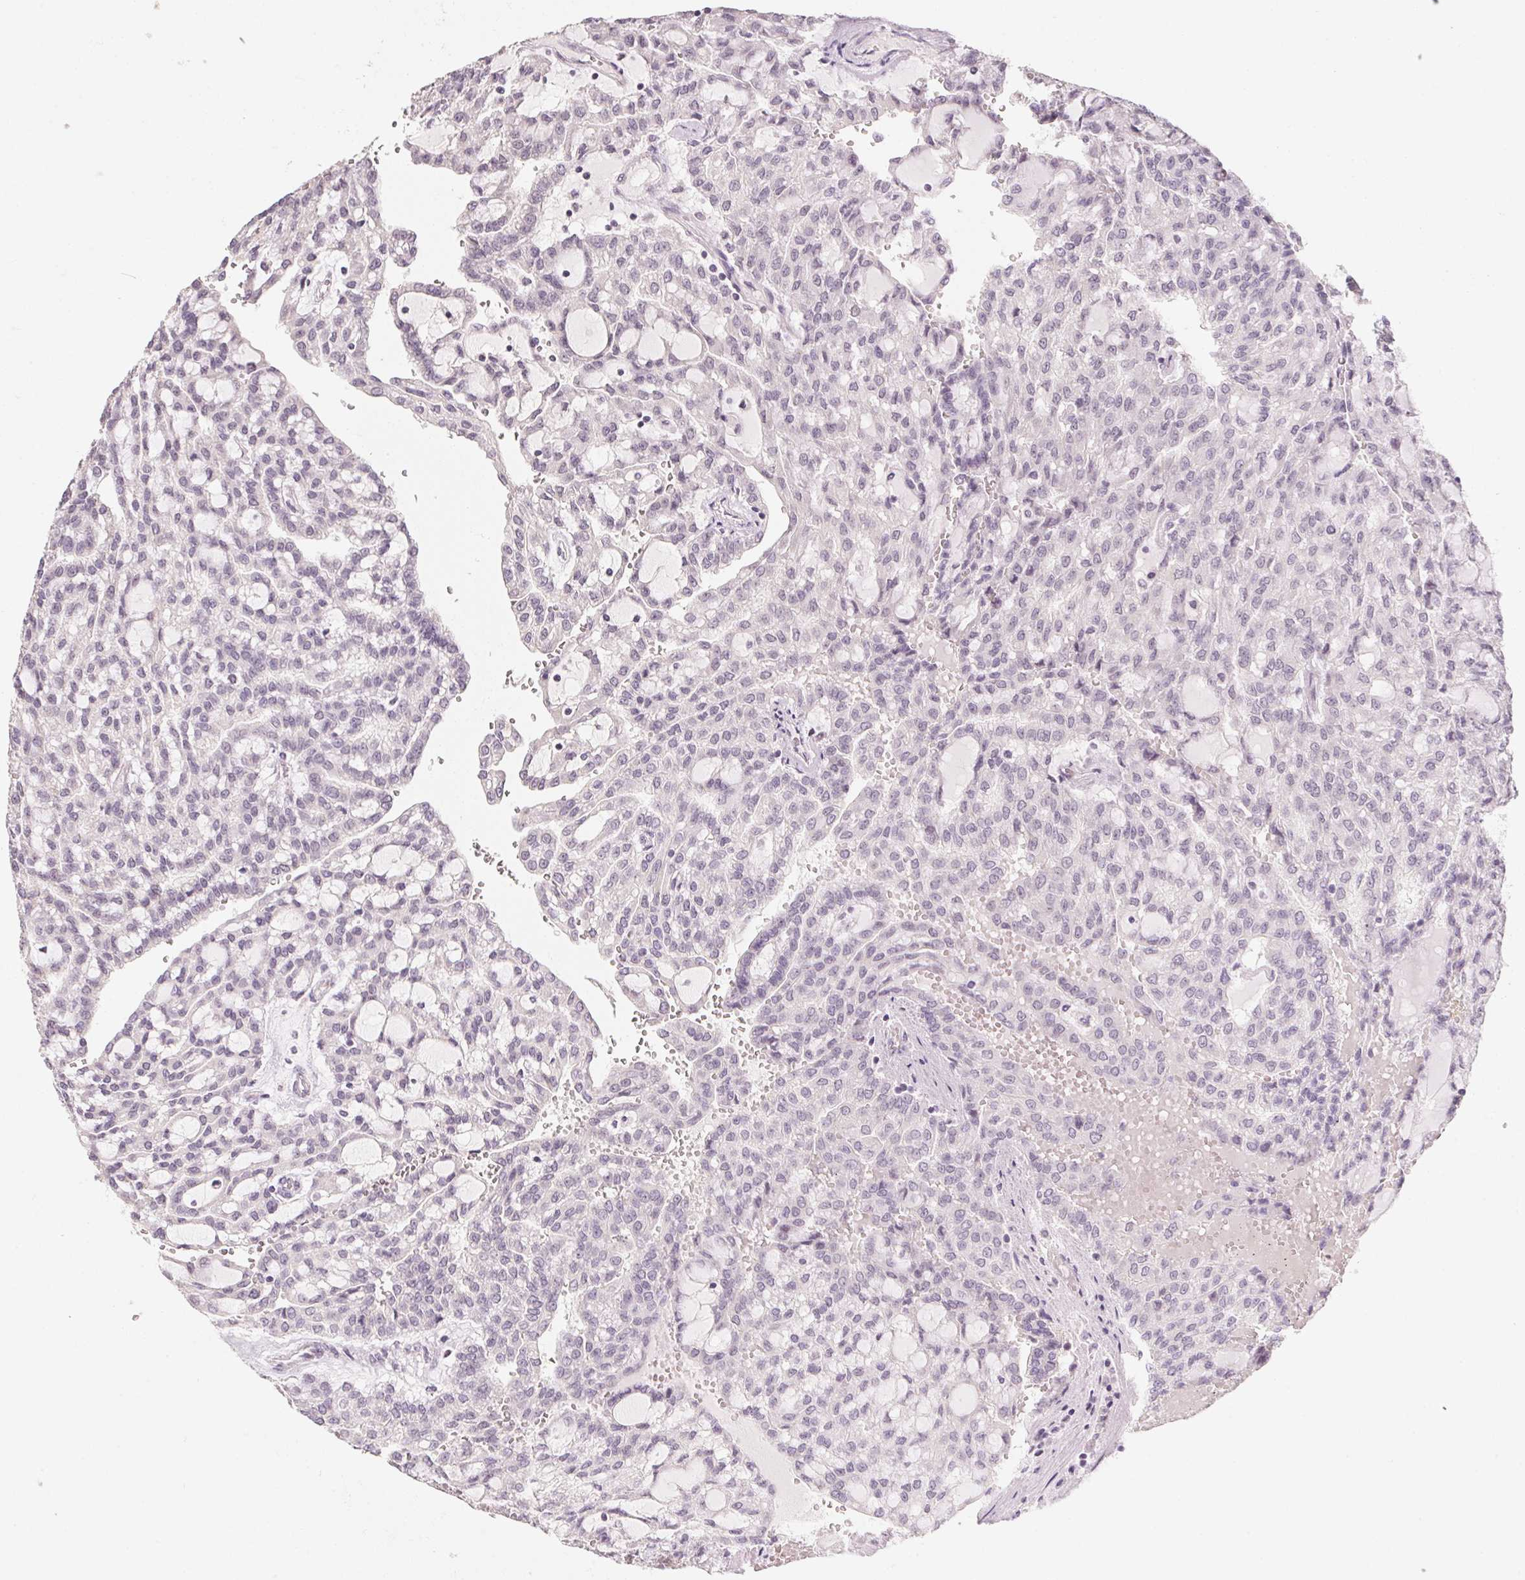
{"staining": {"intensity": "negative", "quantity": "none", "location": "none"}, "tissue": "renal cancer", "cell_type": "Tumor cells", "image_type": "cancer", "snomed": [{"axis": "morphology", "description": "Adenocarcinoma, NOS"}, {"axis": "topography", "description": "Kidney"}], "caption": "There is no significant expression in tumor cells of renal adenocarcinoma.", "gene": "CAPZA3", "patient": {"sex": "male", "age": 63}}